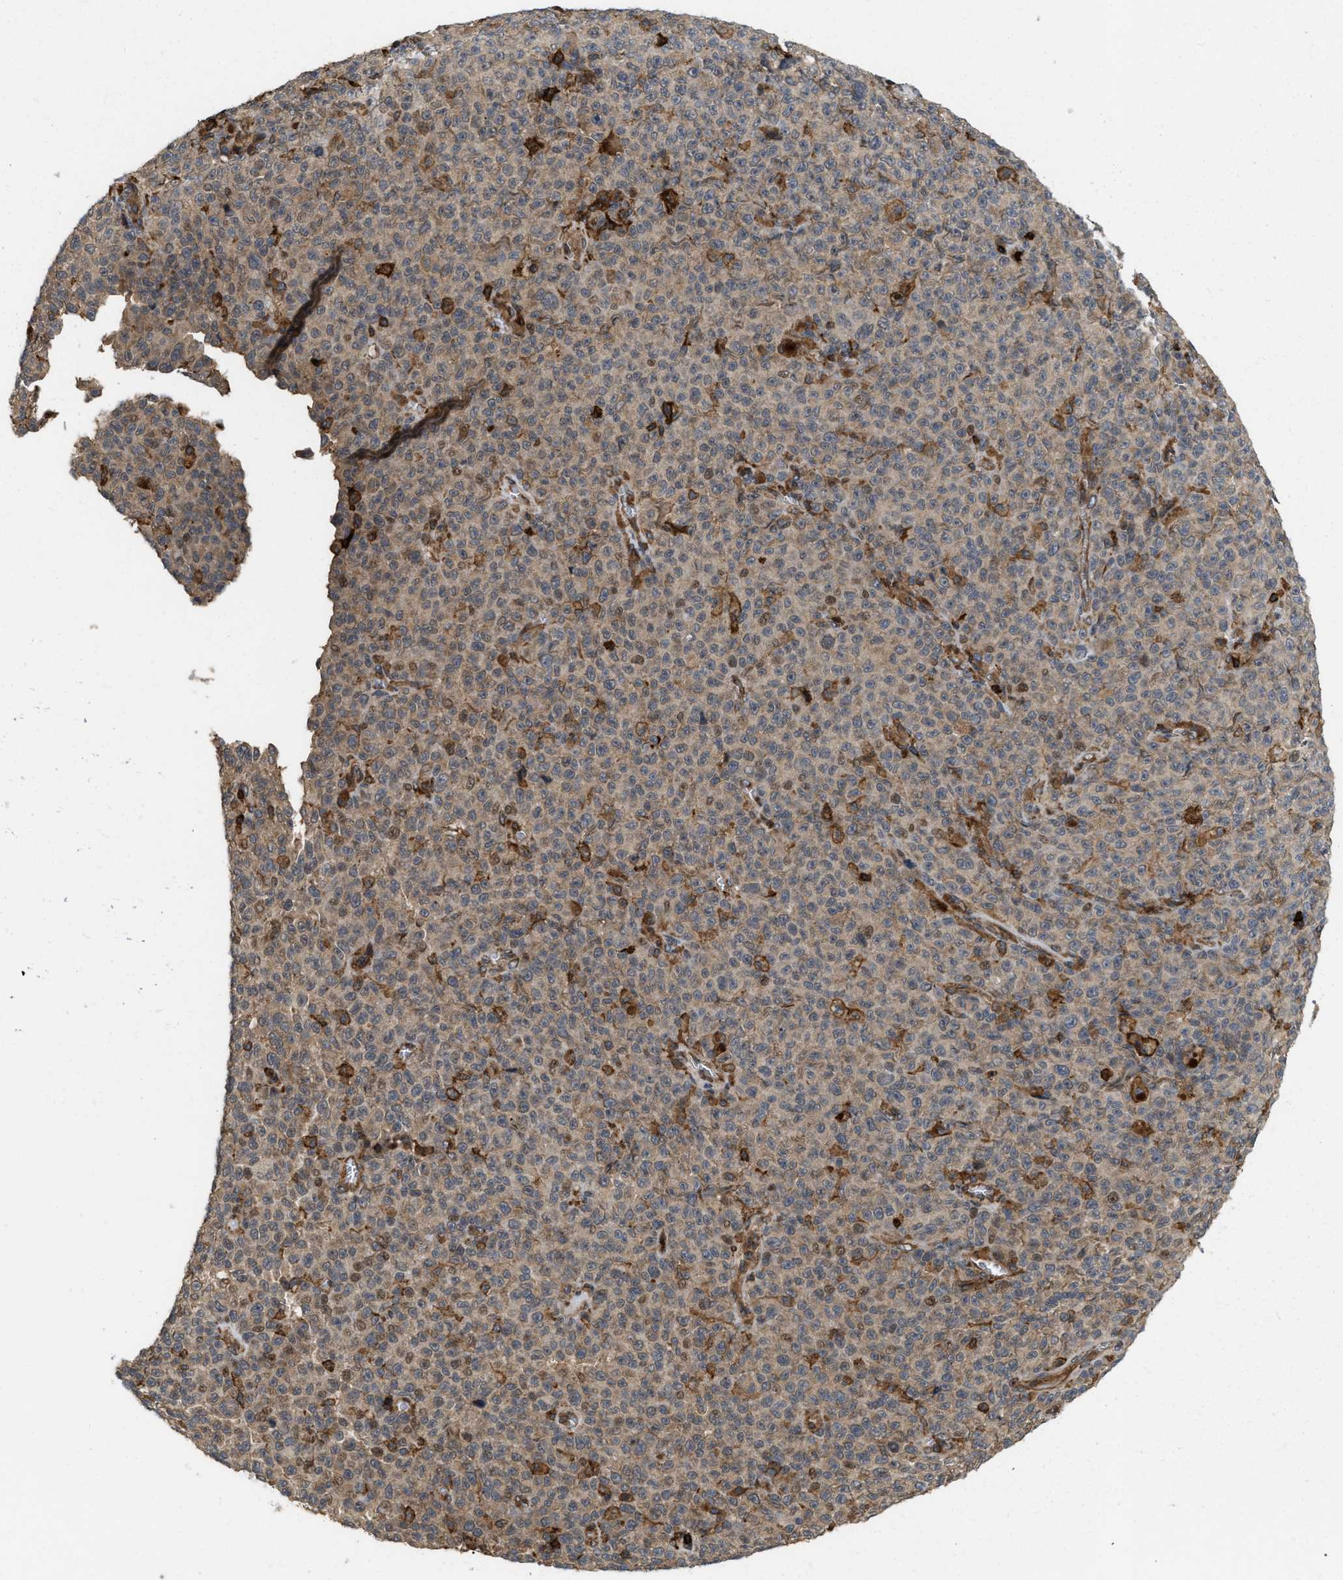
{"staining": {"intensity": "moderate", "quantity": ">75%", "location": "cytoplasmic/membranous"}, "tissue": "melanoma", "cell_type": "Tumor cells", "image_type": "cancer", "snomed": [{"axis": "morphology", "description": "Malignant melanoma, NOS"}, {"axis": "topography", "description": "Skin"}], "caption": "DAB immunohistochemical staining of melanoma demonstrates moderate cytoplasmic/membranous protein positivity in approximately >75% of tumor cells. Nuclei are stained in blue.", "gene": "IQCE", "patient": {"sex": "female", "age": 82}}